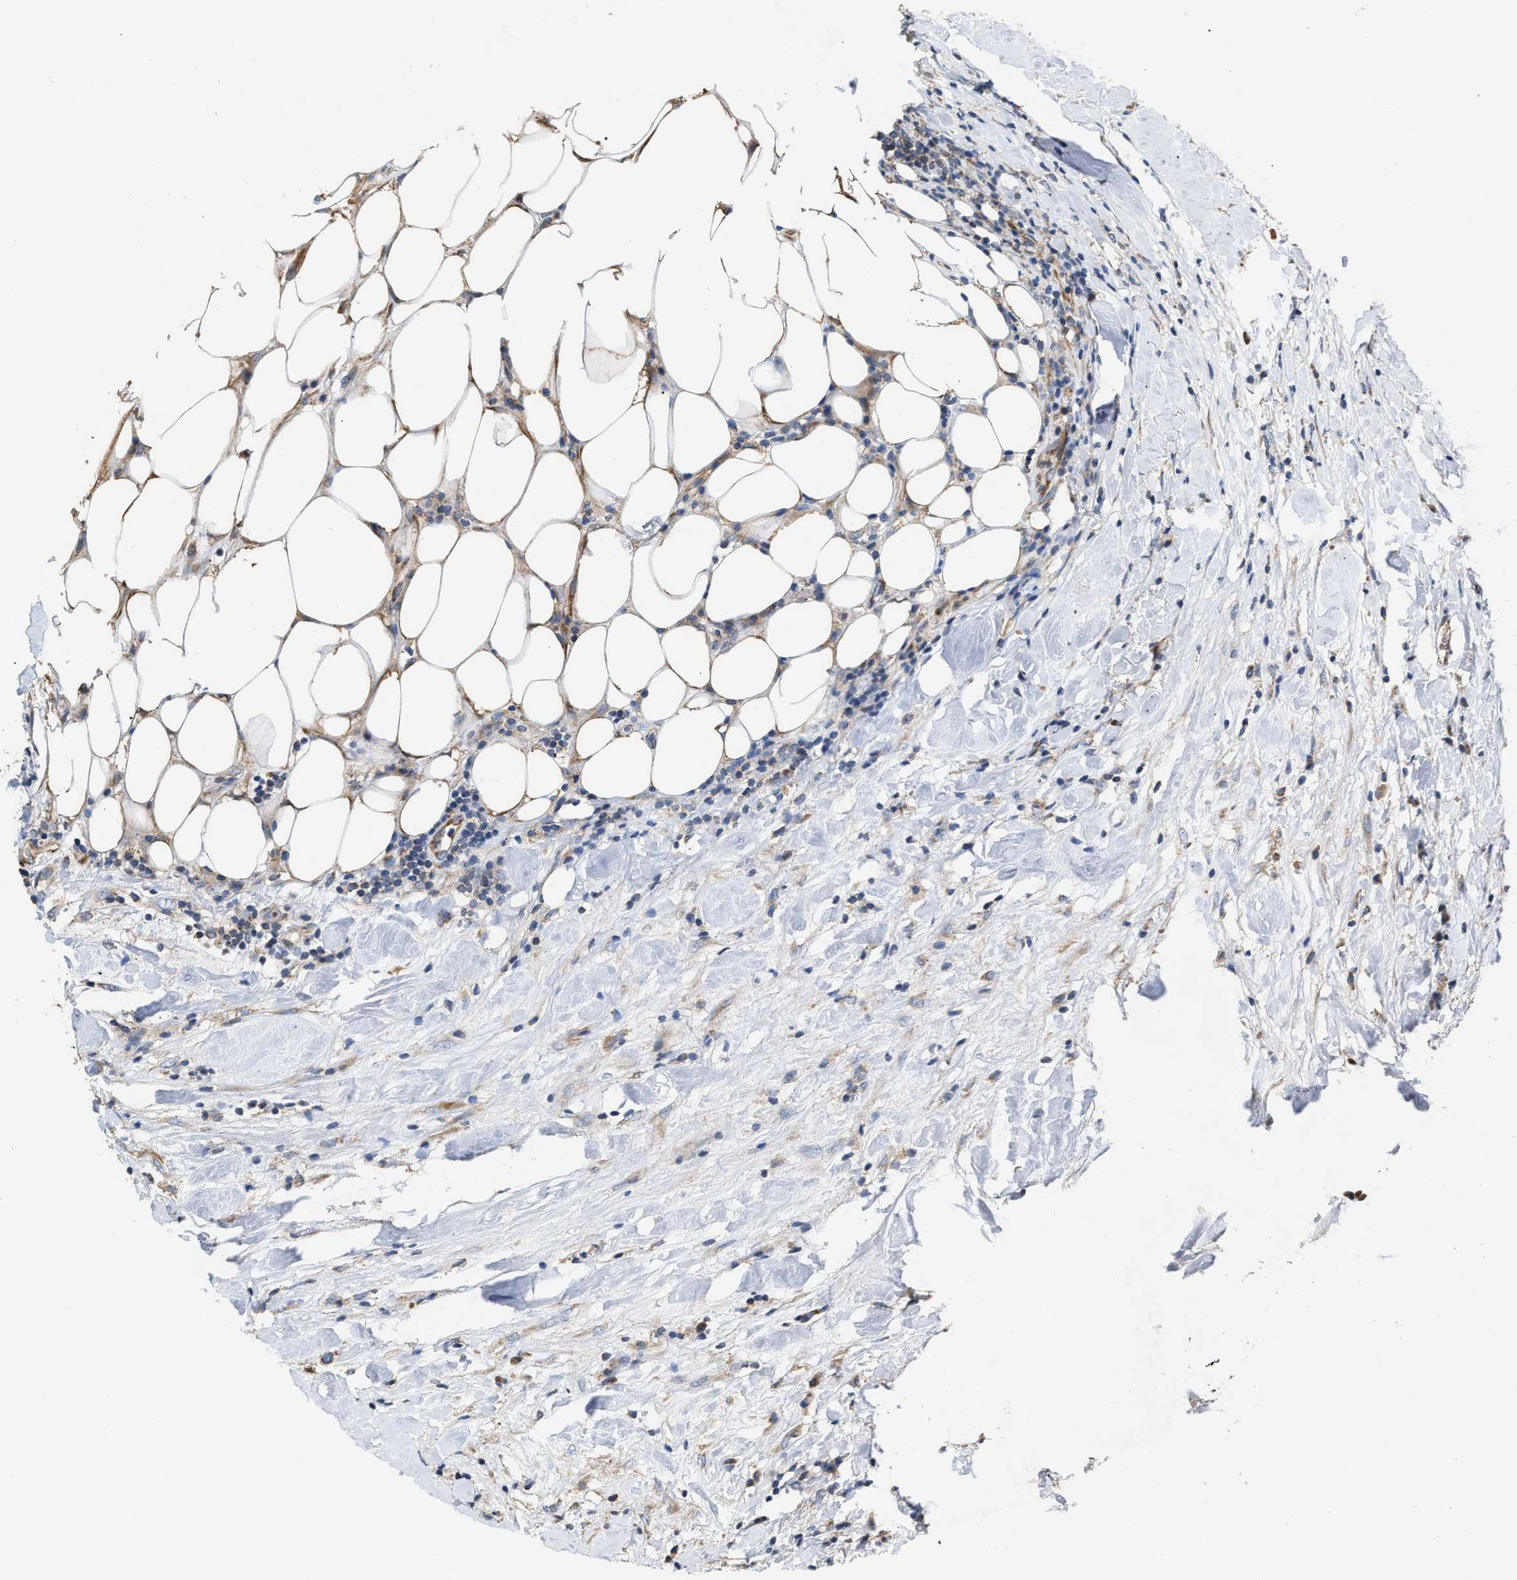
{"staining": {"intensity": "weak", "quantity": ">75%", "location": "cytoplasmic/membranous"}, "tissue": "breast cancer", "cell_type": "Tumor cells", "image_type": "cancer", "snomed": [{"axis": "morphology", "description": "Duct carcinoma"}, {"axis": "topography", "description": "Breast"}], "caption": "Weak cytoplasmic/membranous expression is seen in approximately >75% of tumor cells in breast cancer.", "gene": "MALSU1", "patient": {"sex": "female", "age": 37}}